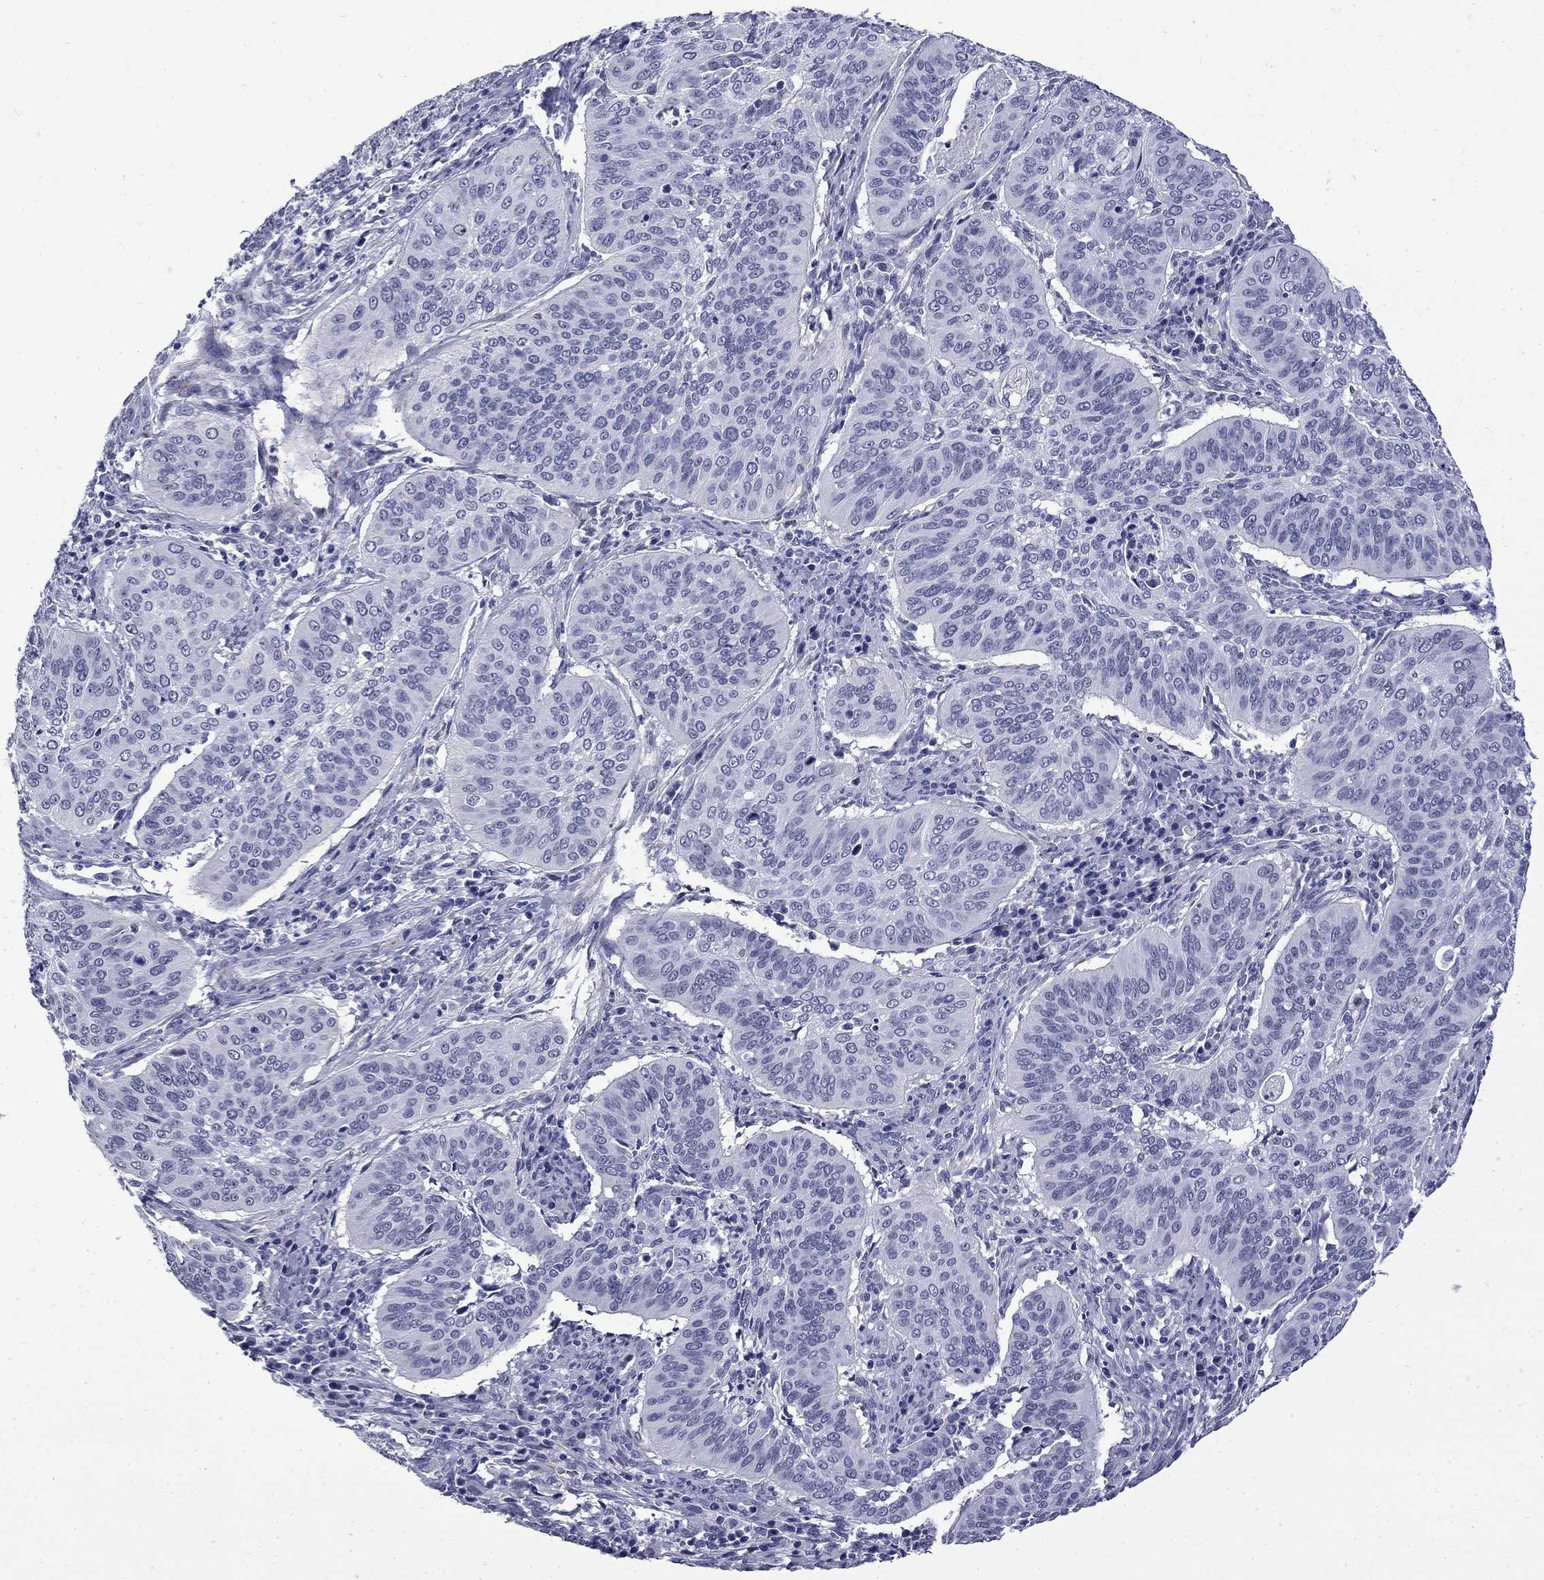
{"staining": {"intensity": "negative", "quantity": "none", "location": "none"}, "tissue": "cervical cancer", "cell_type": "Tumor cells", "image_type": "cancer", "snomed": [{"axis": "morphology", "description": "Normal tissue, NOS"}, {"axis": "morphology", "description": "Squamous cell carcinoma, NOS"}, {"axis": "topography", "description": "Cervix"}], "caption": "This image is of cervical cancer (squamous cell carcinoma) stained with immunohistochemistry (IHC) to label a protein in brown with the nuclei are counter-stained blue. There is no expression in tumor cells.", "gene": "MGARP", "patient": {"sex": "female", "age": 39}}